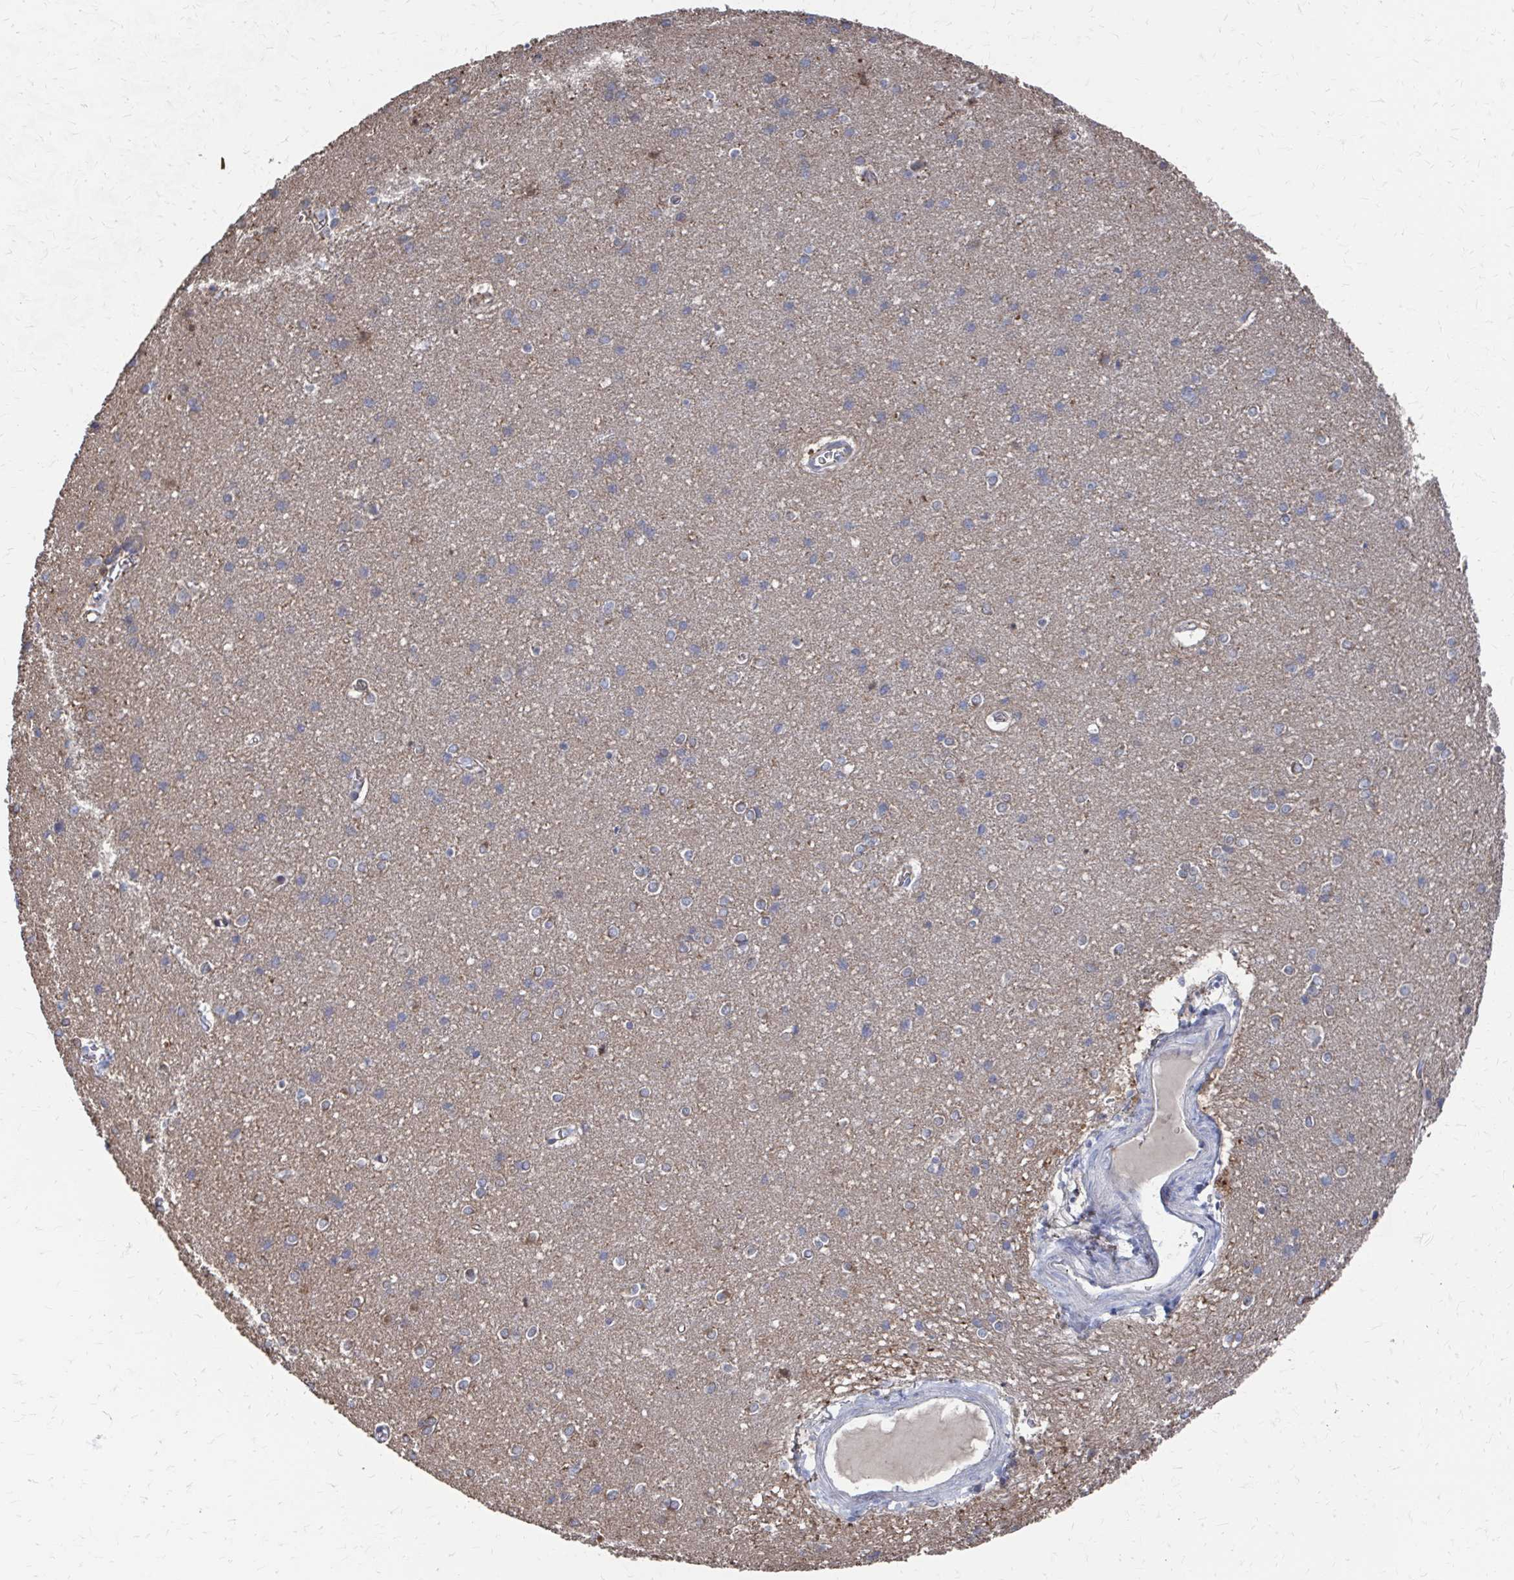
{"staining": {"intensity": "negative", "quantity": "none", "location": "none"}, "tissue": "cerebral cortex", "cell_type": "Endothelial cells", "image_type": "normal", "snomed": [{"axis": "morphology", "description": "Normal tissue, NOS"}, {"axis": "topography", "description": "Cerebral cortex"}], "caption": "Endothelial cells show no significant protein expression in unremarkable cerebral cortex. (IHC, brightfield microscopy, high magnification).", "gene": "PLEKHG7", "patient": {"sex": "male", "age": 37}}